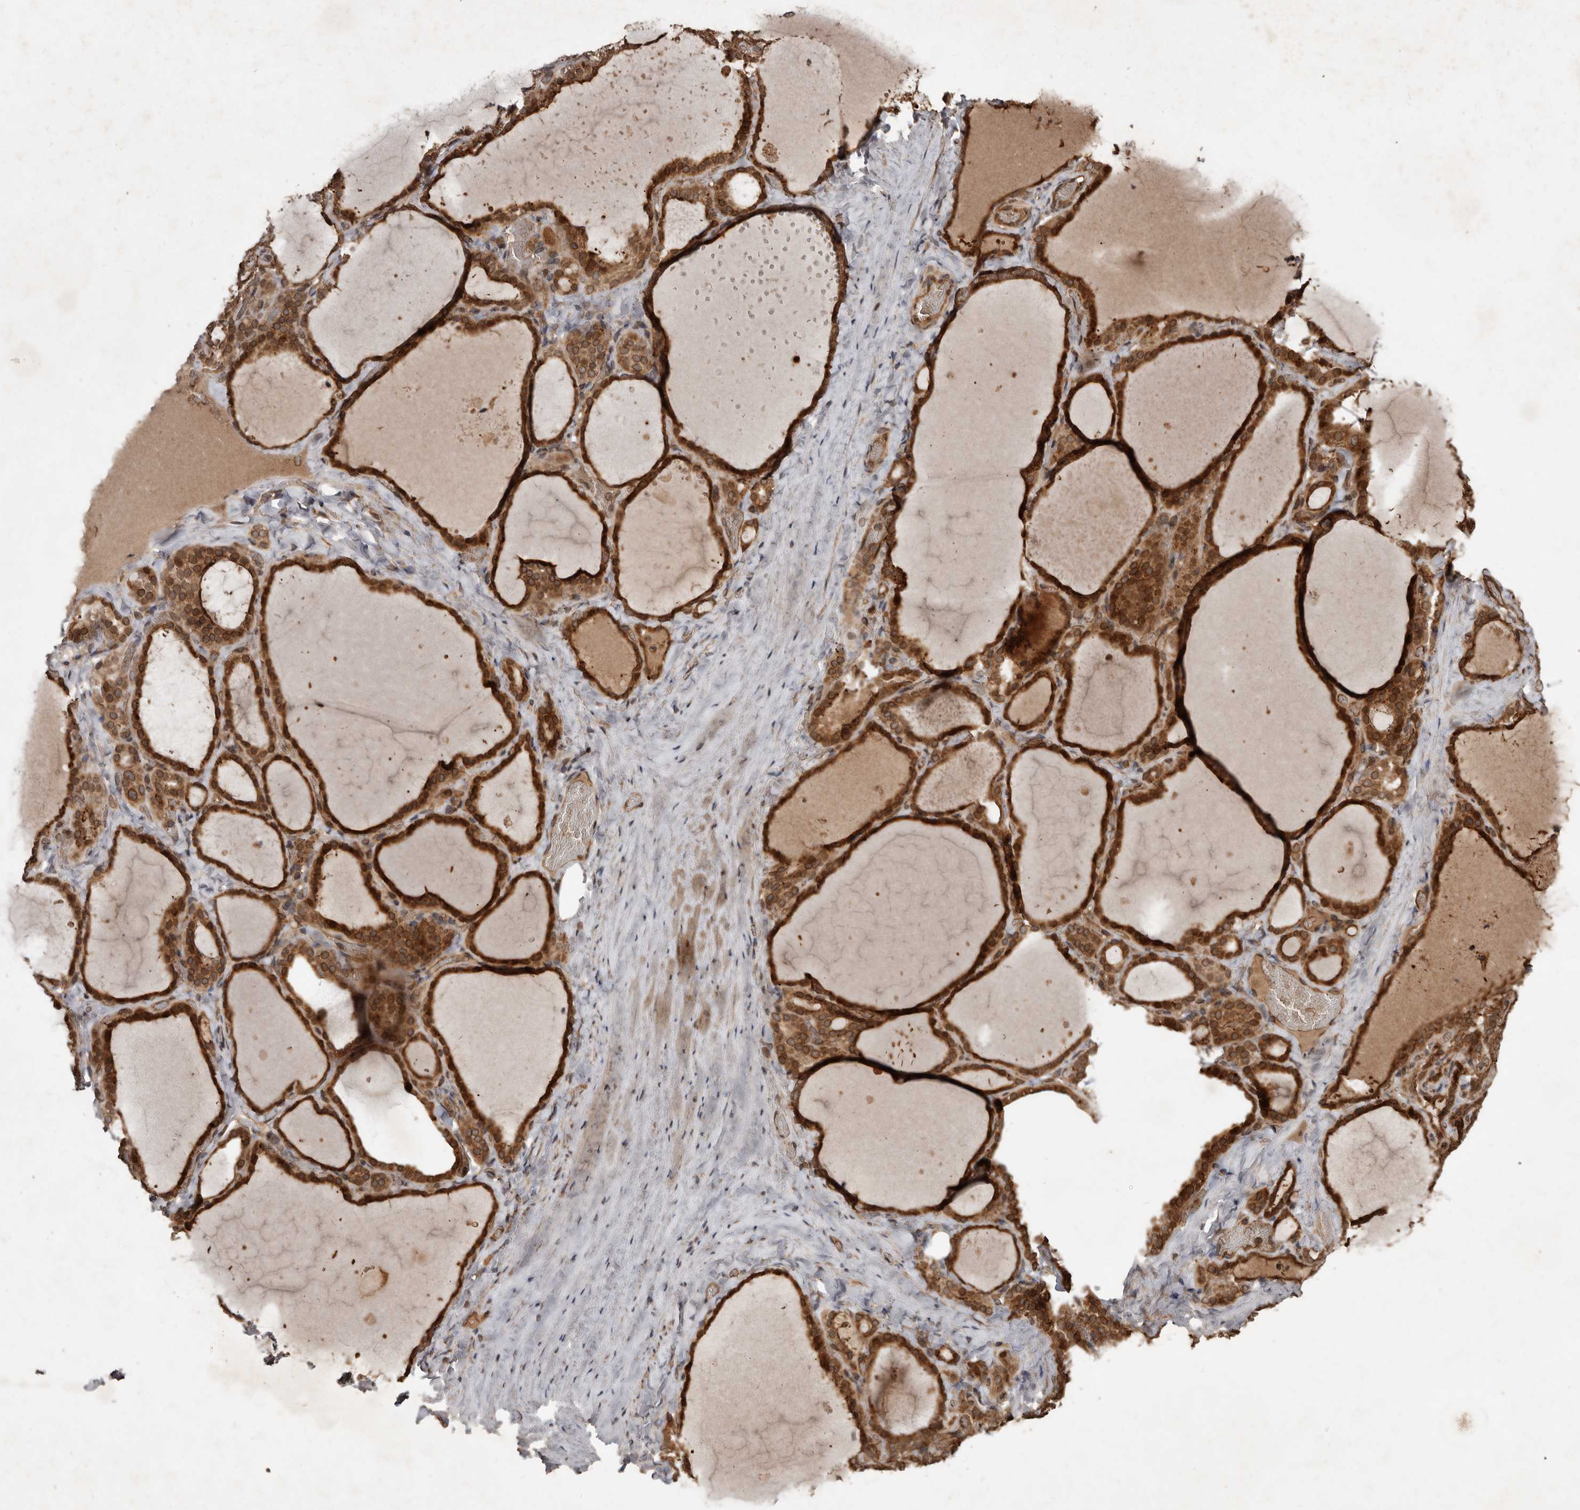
{"staining": {"intensity": "strong", "quantity": ">75%", "location": "cytoplasmic/membranous"}, "tissue": "thyroid gland", "cell_type": "Glandular cells", "image_type": "normal", "snomed": [{"axis": "morphology", "description": "Normal tissue, NOS"}, {"axis": "topography", "description": "Thyroid gland"}], "caption": "A high-resolution photomicrograph shows IHC staining of benign thyroid gland, which shows strong cytoplasmic/membranous positivity in about >75% of glandular cells. (DAB (3,3'-diaminobenzidine) = brown stain, brightfield microscopy at high magnification).", "gene": "STK36", "patient": {"sex": "female", "age": 22}}